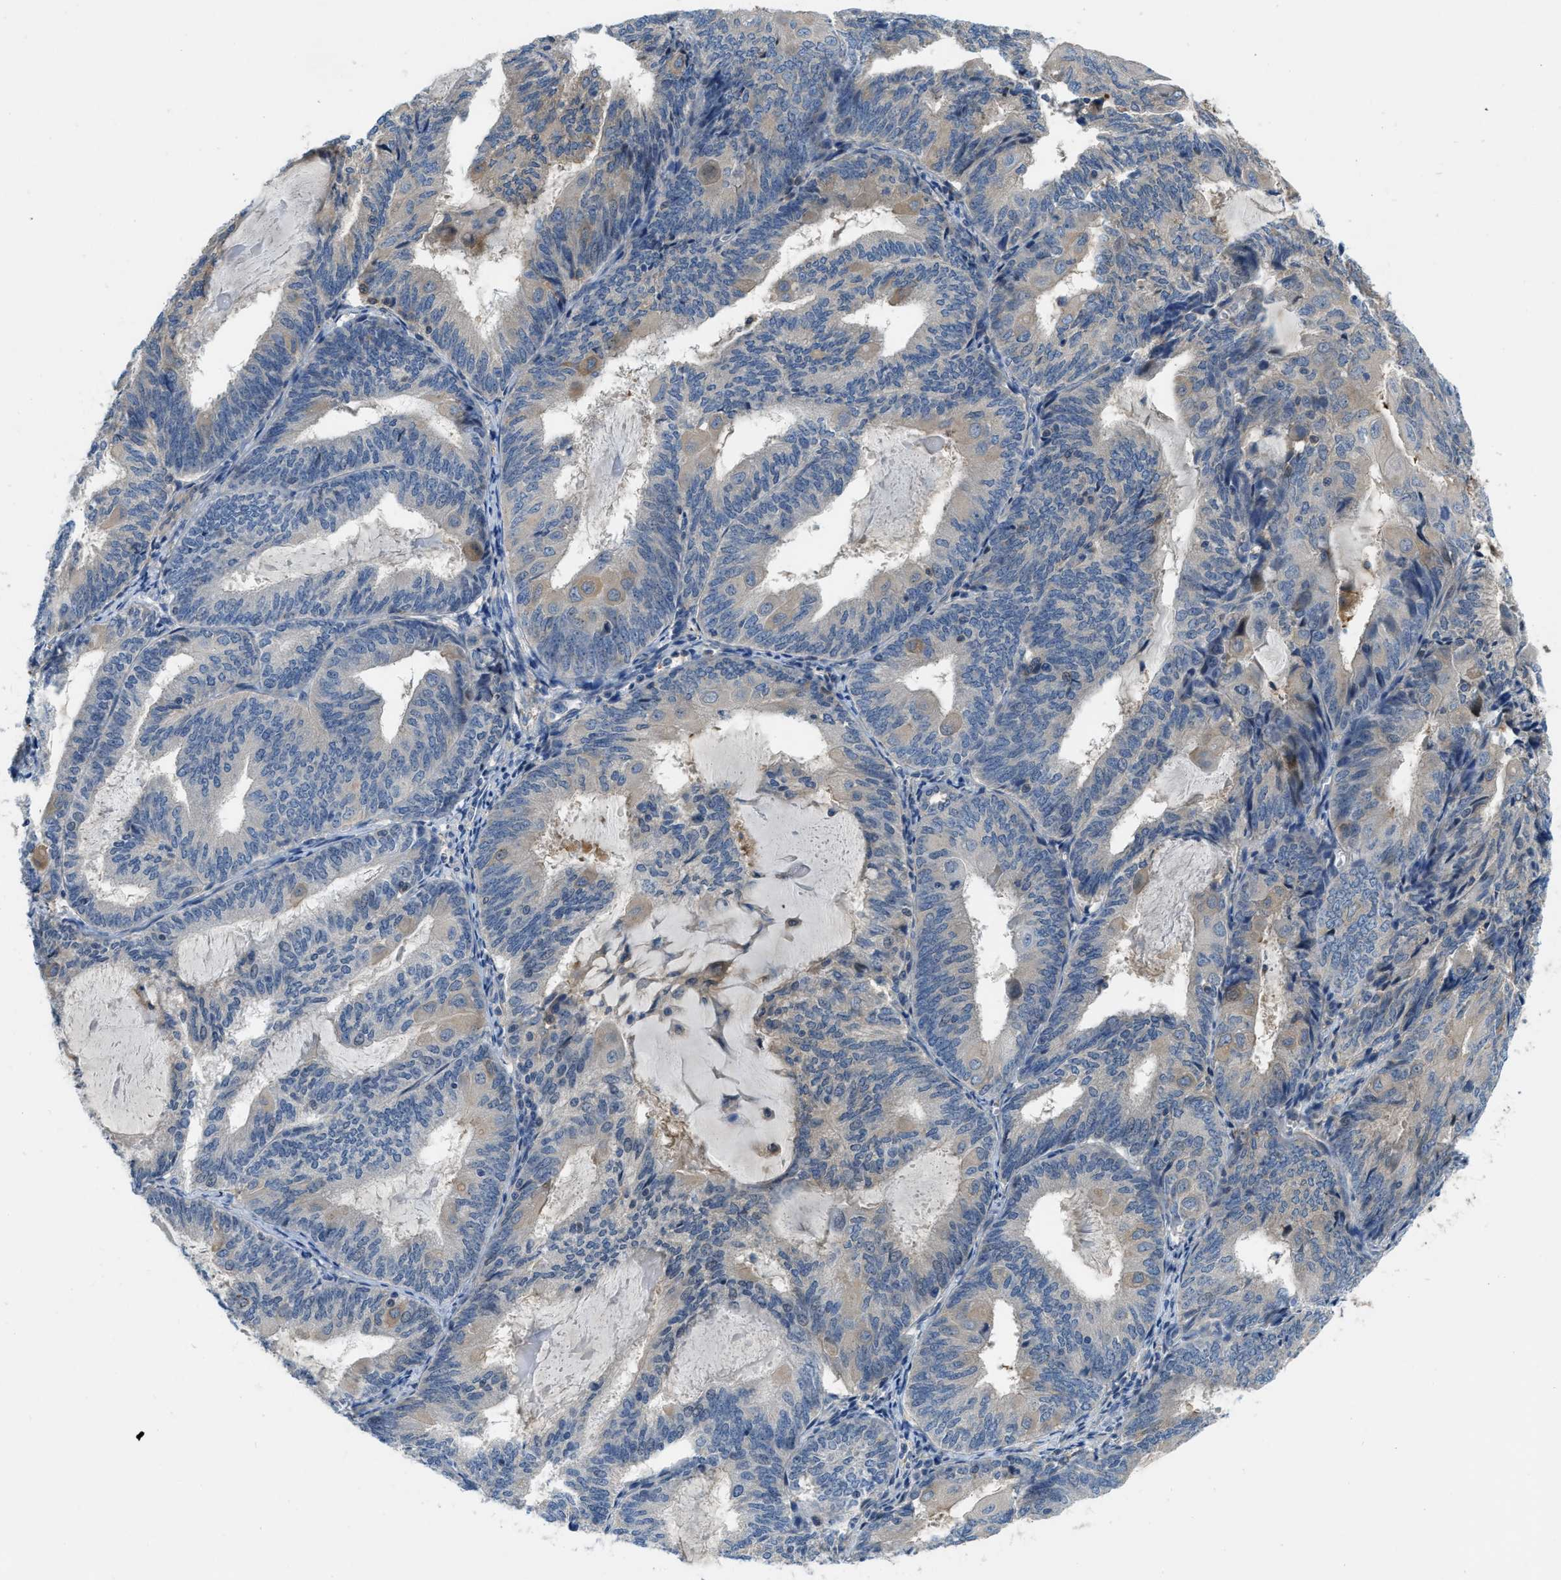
{"staining": {"intensity": "negative", "quantity": "none", "location": "none"}, "tissue": "endometrial cancer", "cell_type": "Tumor cells", "image_type": "cancer", "snomed": [{"axis": "morphology", "description": "Adenocarcinoma, NOS"}, {"axis": "topography", "description": "Endometrium"}], "caption": "Tumor cells are negative for protein expression in human endometrial cancer. Brightfield microscopy of immunohistochemistry (IHC) stained with DAB (brown) and hematoxylin (blue), captured at high magnification.", "gene": "PFKP", "patient": {"sex": "female", "age": 81}}